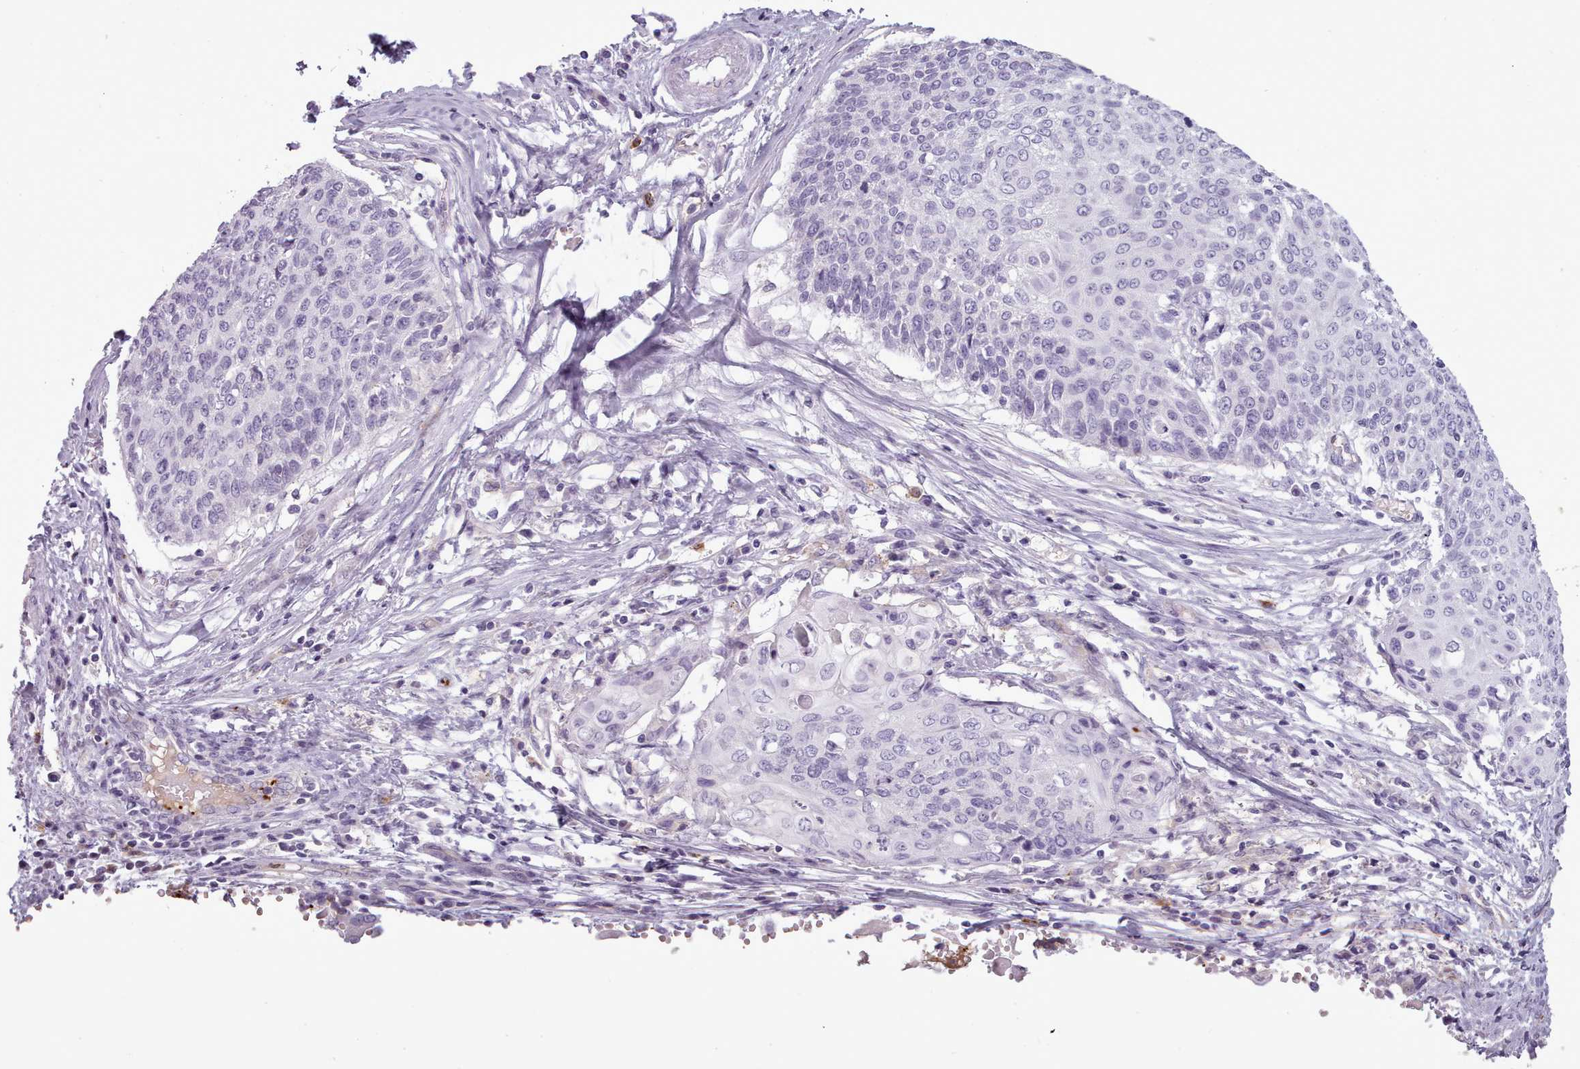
{"staining": {"intensity": "negative", "quantity": "none", "location": "none"}, "tissue": "cervical cancer", "cell_type": "Tumor cells", "image_type": "cancer", "snomed": [{"axis": "morphology", "description": "Squamous cell carcinoma, NOS"}, {"axis": "topography", "description": "Cervix"}], "caption": "A high-resolution photomicrograph shows IHC staining of cervical cancer, which shows no significant positivity in tumor cells.", "gene": "NDST2", "patient": {"sex": "female", "age": 39}}